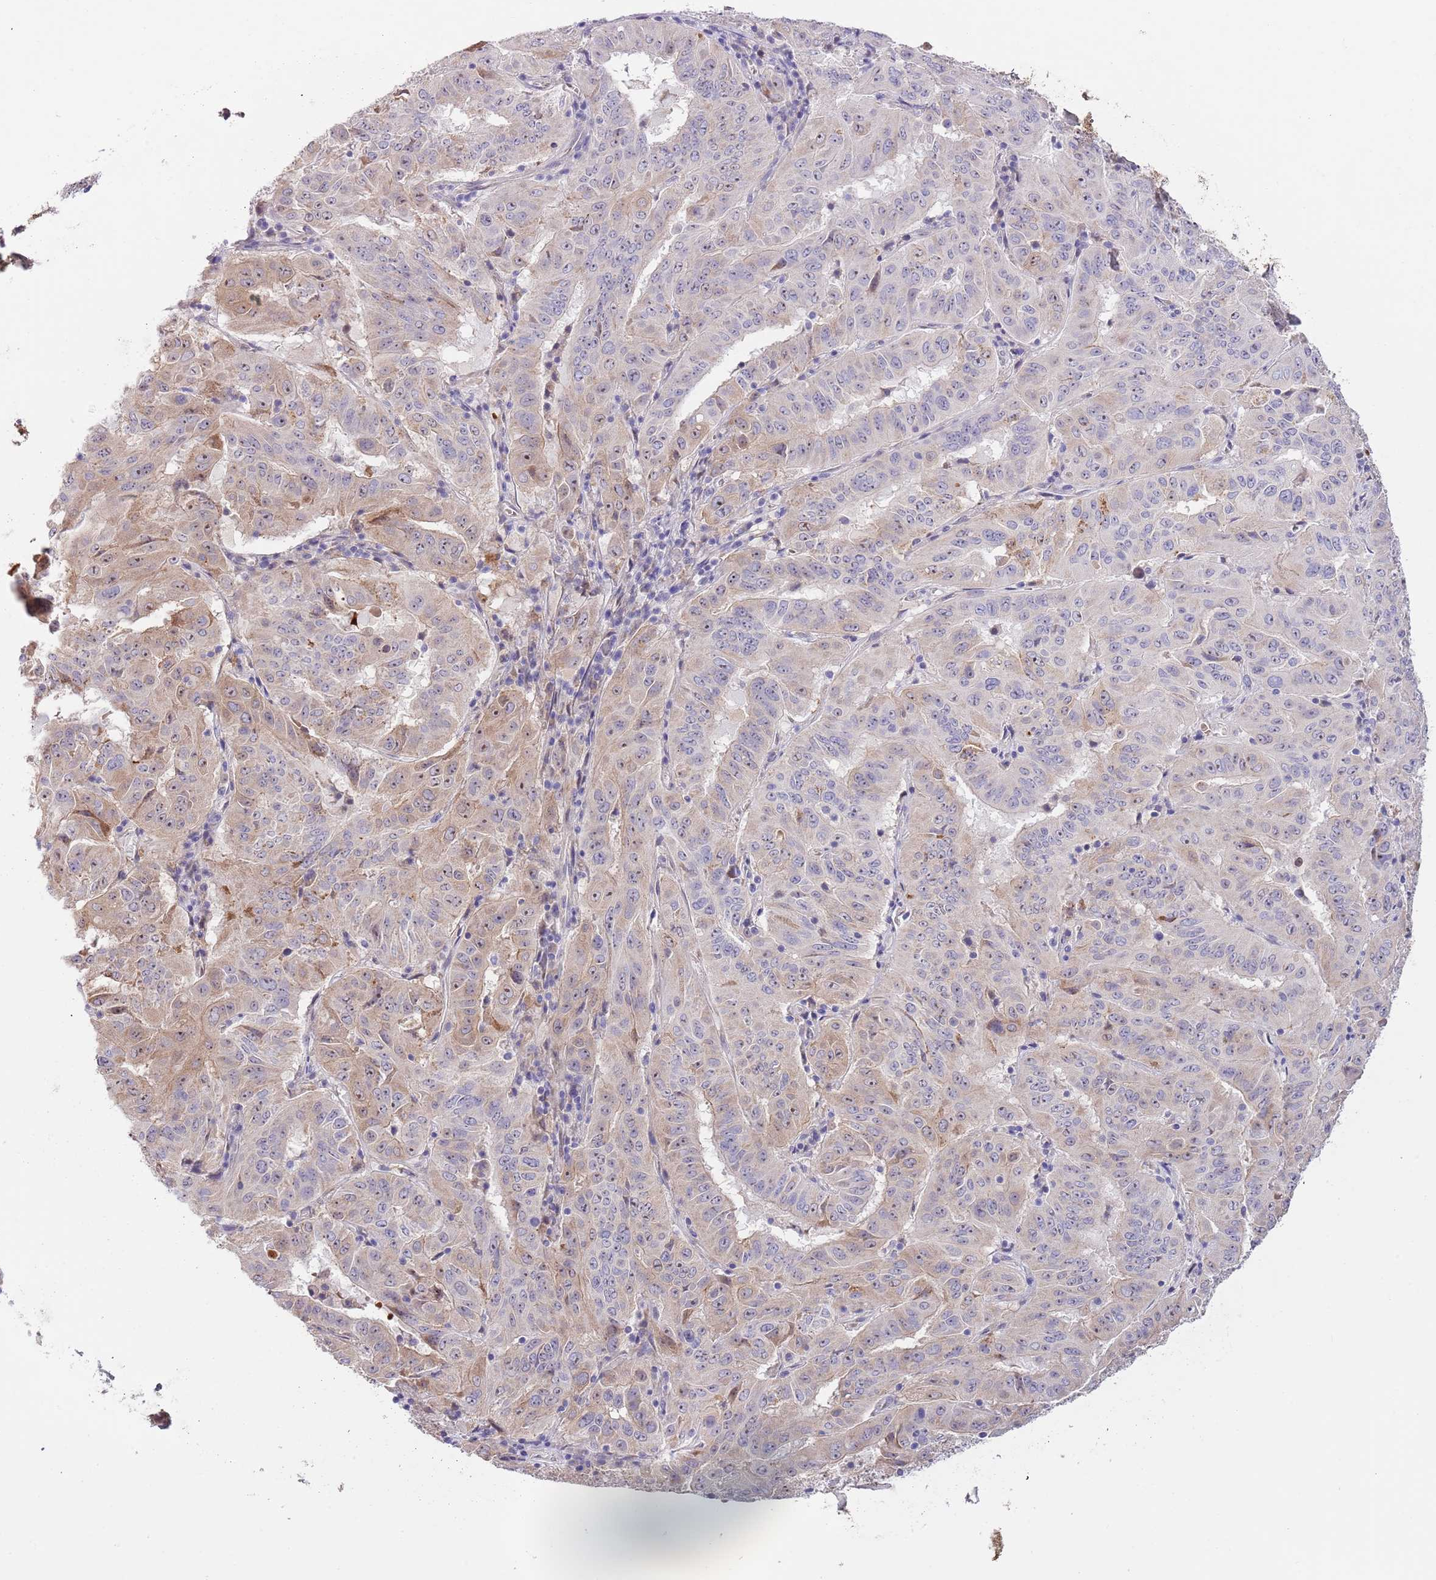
{"staining": {"intensity": "weak", "quantity": "25%-75%", "location": "cytoplasmic/membranous"}, "tissue": "pancreatic cancer", "cell_type": "Tumor cells", "image_type": "cancer", "snomed": [{"axis": "morphology", "description": "Adenocarcinoma, NOS"}, {"axis": "topography", "description": "Pancreas"}], "caption": "An image showing weak cytoplasmic/membranous staining in approximately 25%-75% of tumor cells in pancreatic cancer, as visualized by brown immunohistochemical staining.", "gene": "AP1S2", "patient": {"sex": "male", "age": 63}}